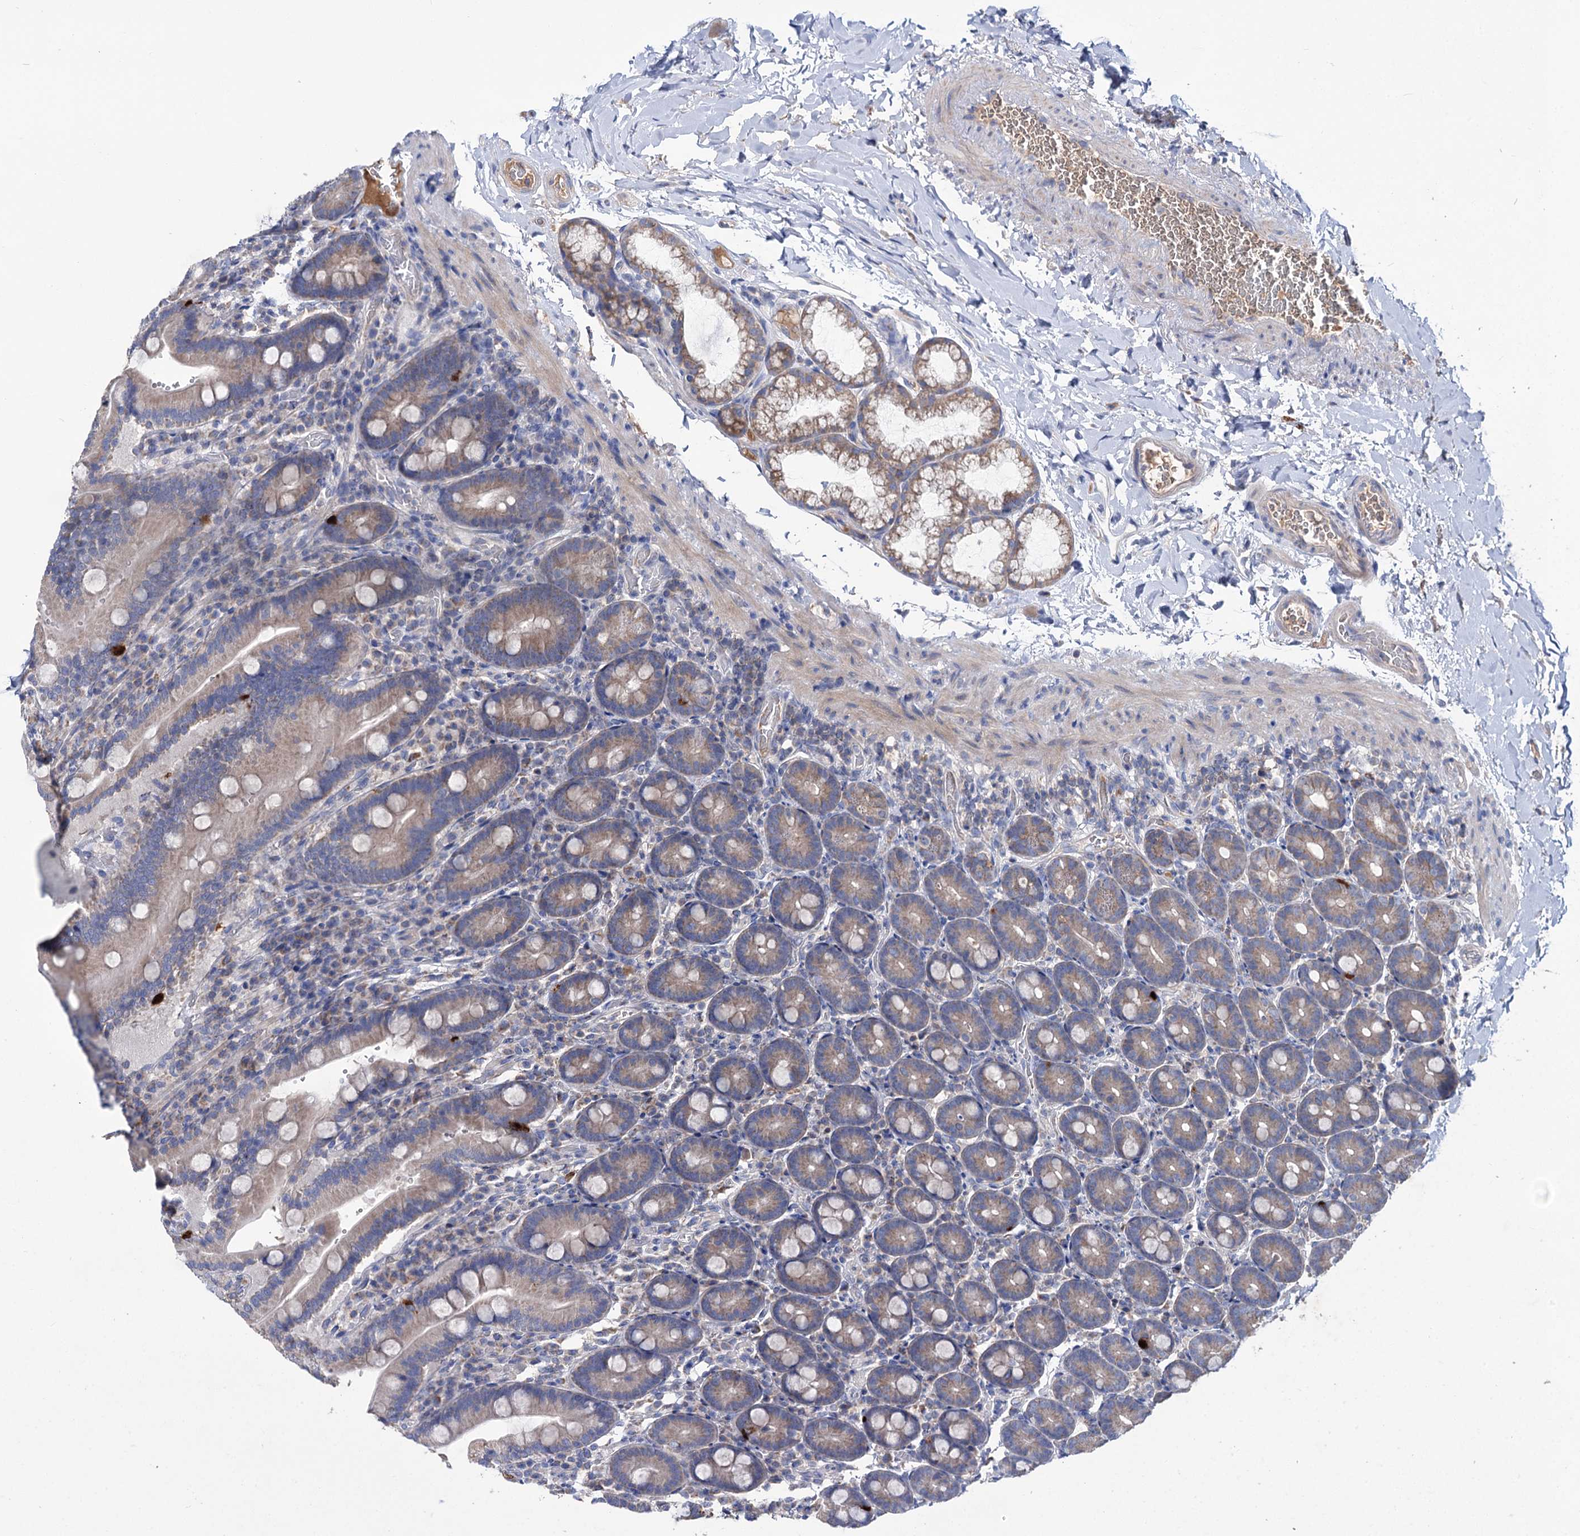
{"staining": {"intensity": "weak", "quantity": "25%-75%", "location": "cytoplasmic/membranous"}, "tissue": "duodenum", "cell_type": "Glandular cells", "image_type": "normal", "snomed": [{"axis": "morphology", "description": "Normal tissue, NOS"}, {"axis": "topography", "description": "Duodenum"}], "caption": "This photomicrograph displays IHC staining of benign human duodenum, with low weak cytoplasmic/membranous staining in approximately 25%-75% of glandular cells.", "gene": "CLPB", "patient": {"sex": "female", "age": 62}}